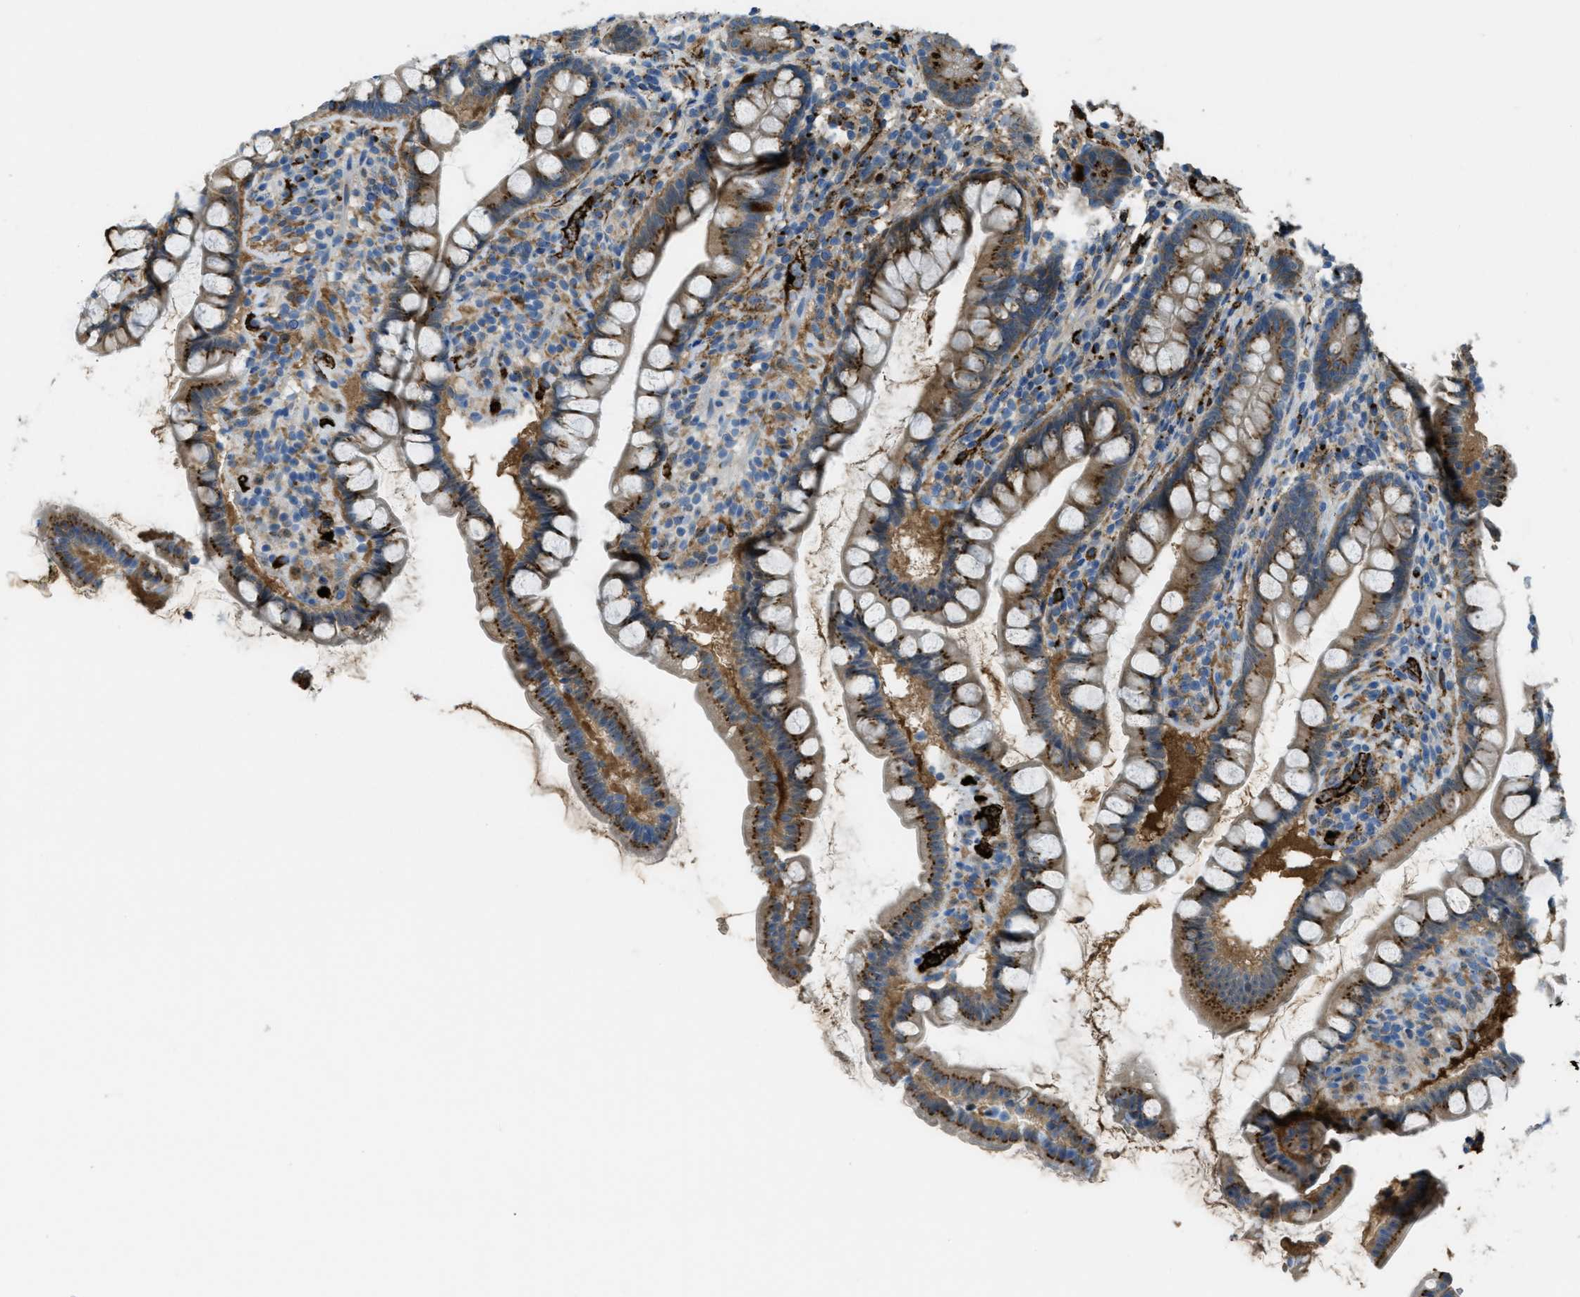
{"staining": {"intensity": "moderate", "quantity": ">75%", "location": "cytoplasmic/membranous"}, "tissue": "small intestine", "cell_type": "Glandular cells", "image_type": "normal", "snomed": [{"axis": "morphology", "description": "Normal tissue, NOS"}, {"axis": "topography", "description": "Small intestine"}], "caption": "A brown stain labels moderate cytoplasmic/membranous positivity of a protein in glandular cells of normal human small intestine.", "gene": "TRIM59", "patient": {"sex": "female", "age": 84}}